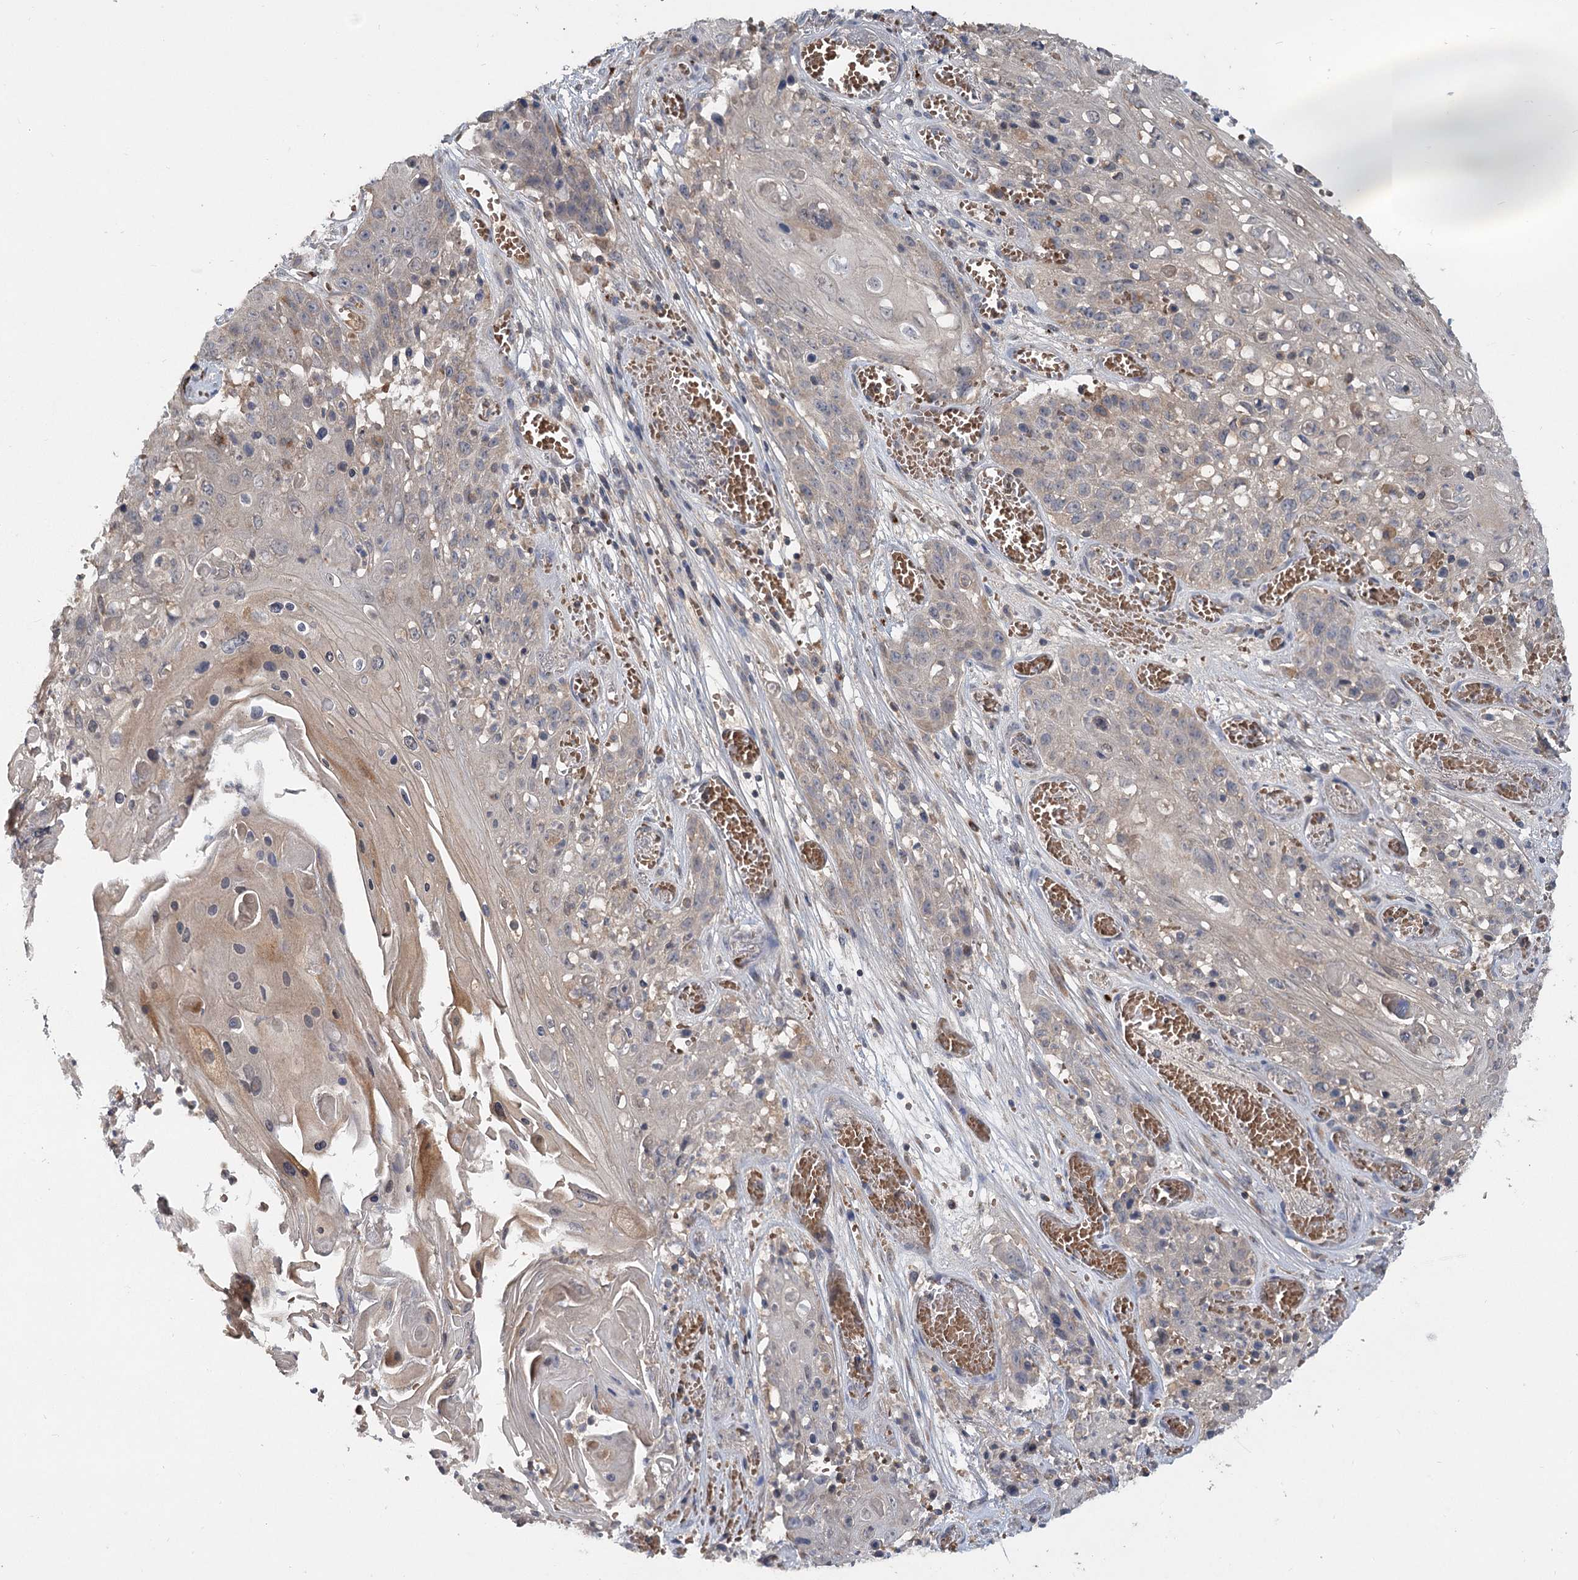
{"staining": {"intensity": "negative", "quantity": "none", "location": "none"}, "tissue": "skin cancer", "cell_type": "Tumor cells", "image_type": "cancer", "snomed": [{"axis": "morphology", "description": "Squamous cell carcinoma, NOS"}, {"axis": "topography", "description": "Skin"}], "caption": "Histopathology image shows no significant protein staining in tumor cells of skin squamous cell carcinoma.", "gene": "PYROXD2", "patient": {"sex": "male", "age": 55}}